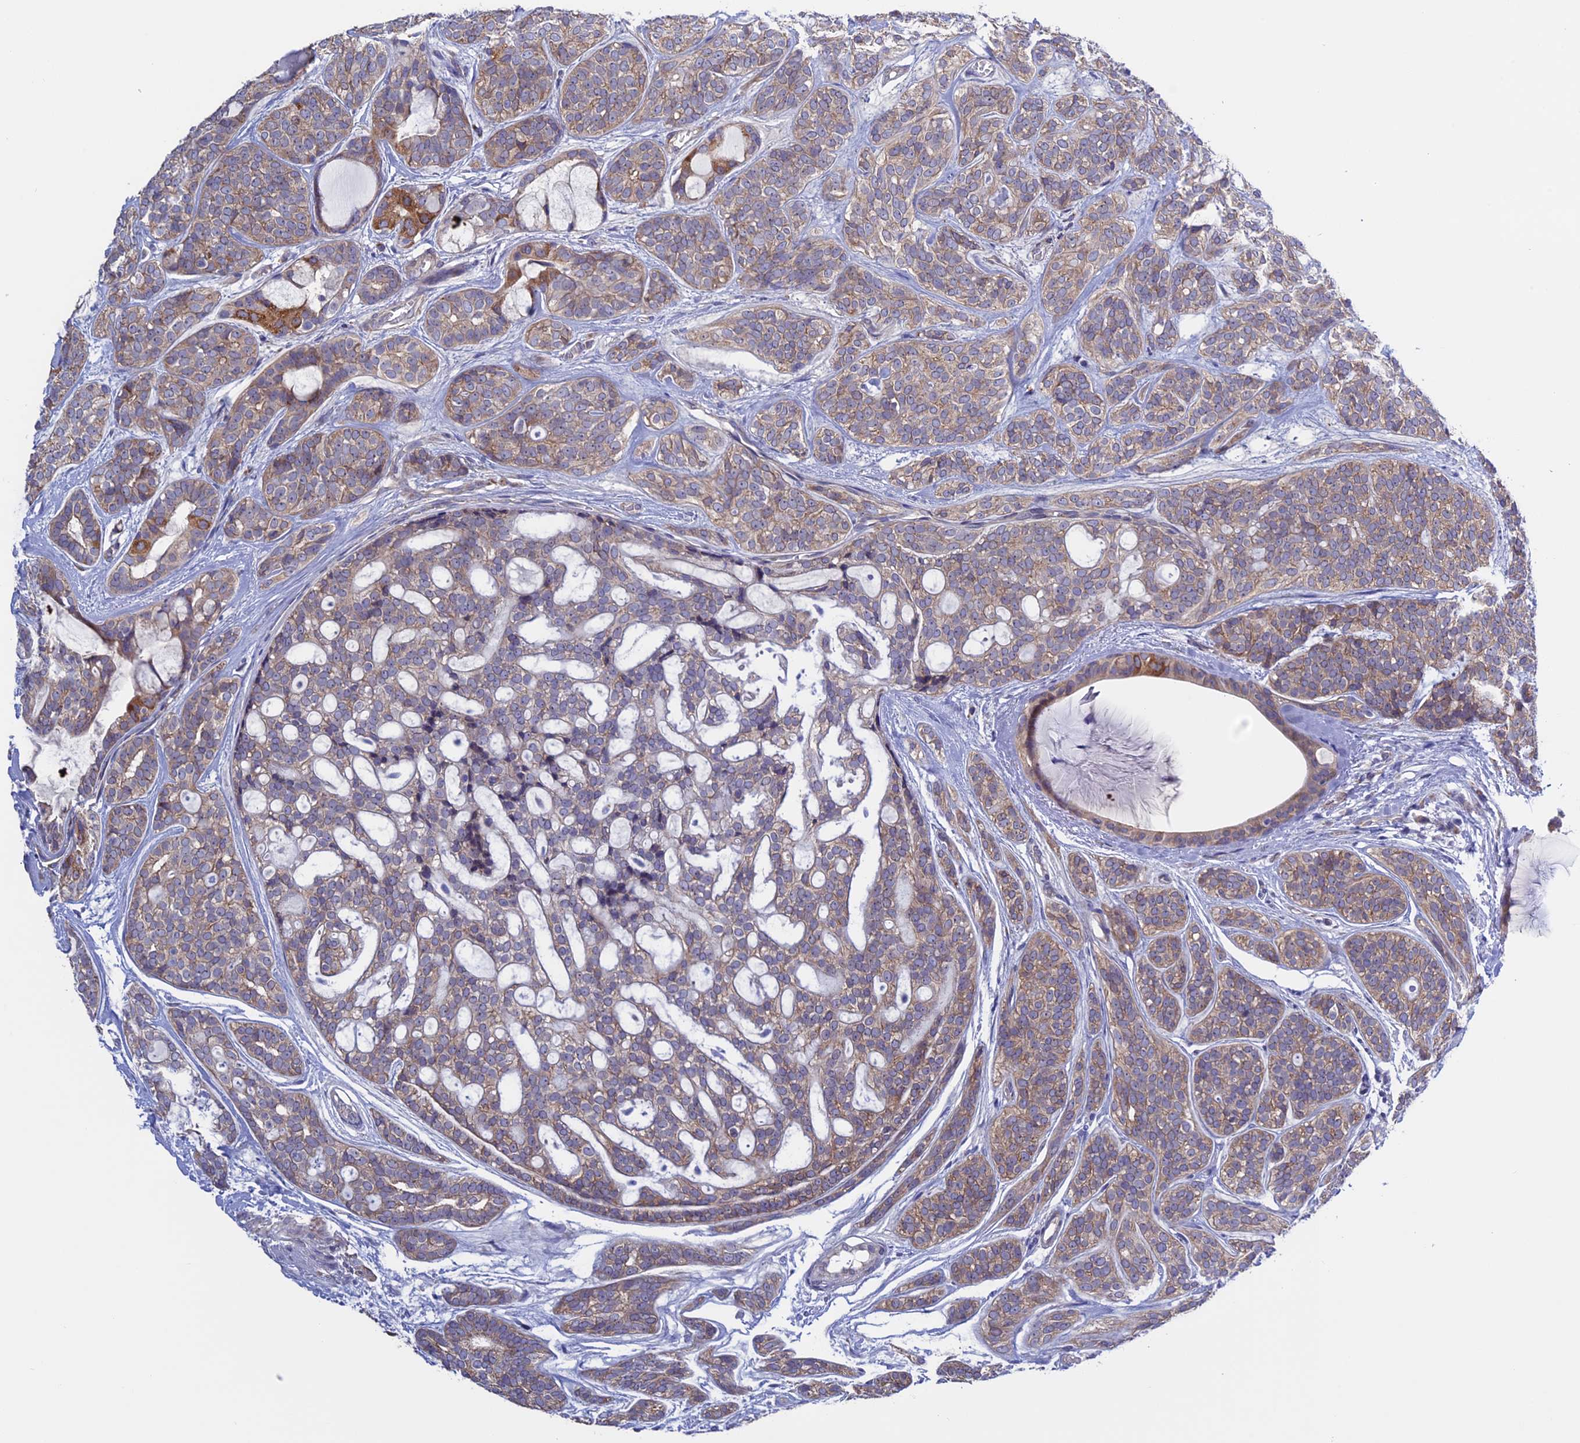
{"staining": {"intensity": "weak", "quantity": ">75%", "location": "cytoplasmic/membranous"}, "tissue": "head and neck cancer", "cell_type": "Tumor cells", "image_type": "cancer", "snomed": [{"axis": "morphology", "description": "Adenocarcinoma, NOS"}, {"axis": "topography", "description": "Head-Neck"}], "caption": "A low amount of weak cytoplasmic/membranous positivity is appreciated in approximately >75% of tumor cells in head and neck cancer tissue.", "gene": "ETFDH", "patient": {"sex": "male", "age": 66}}